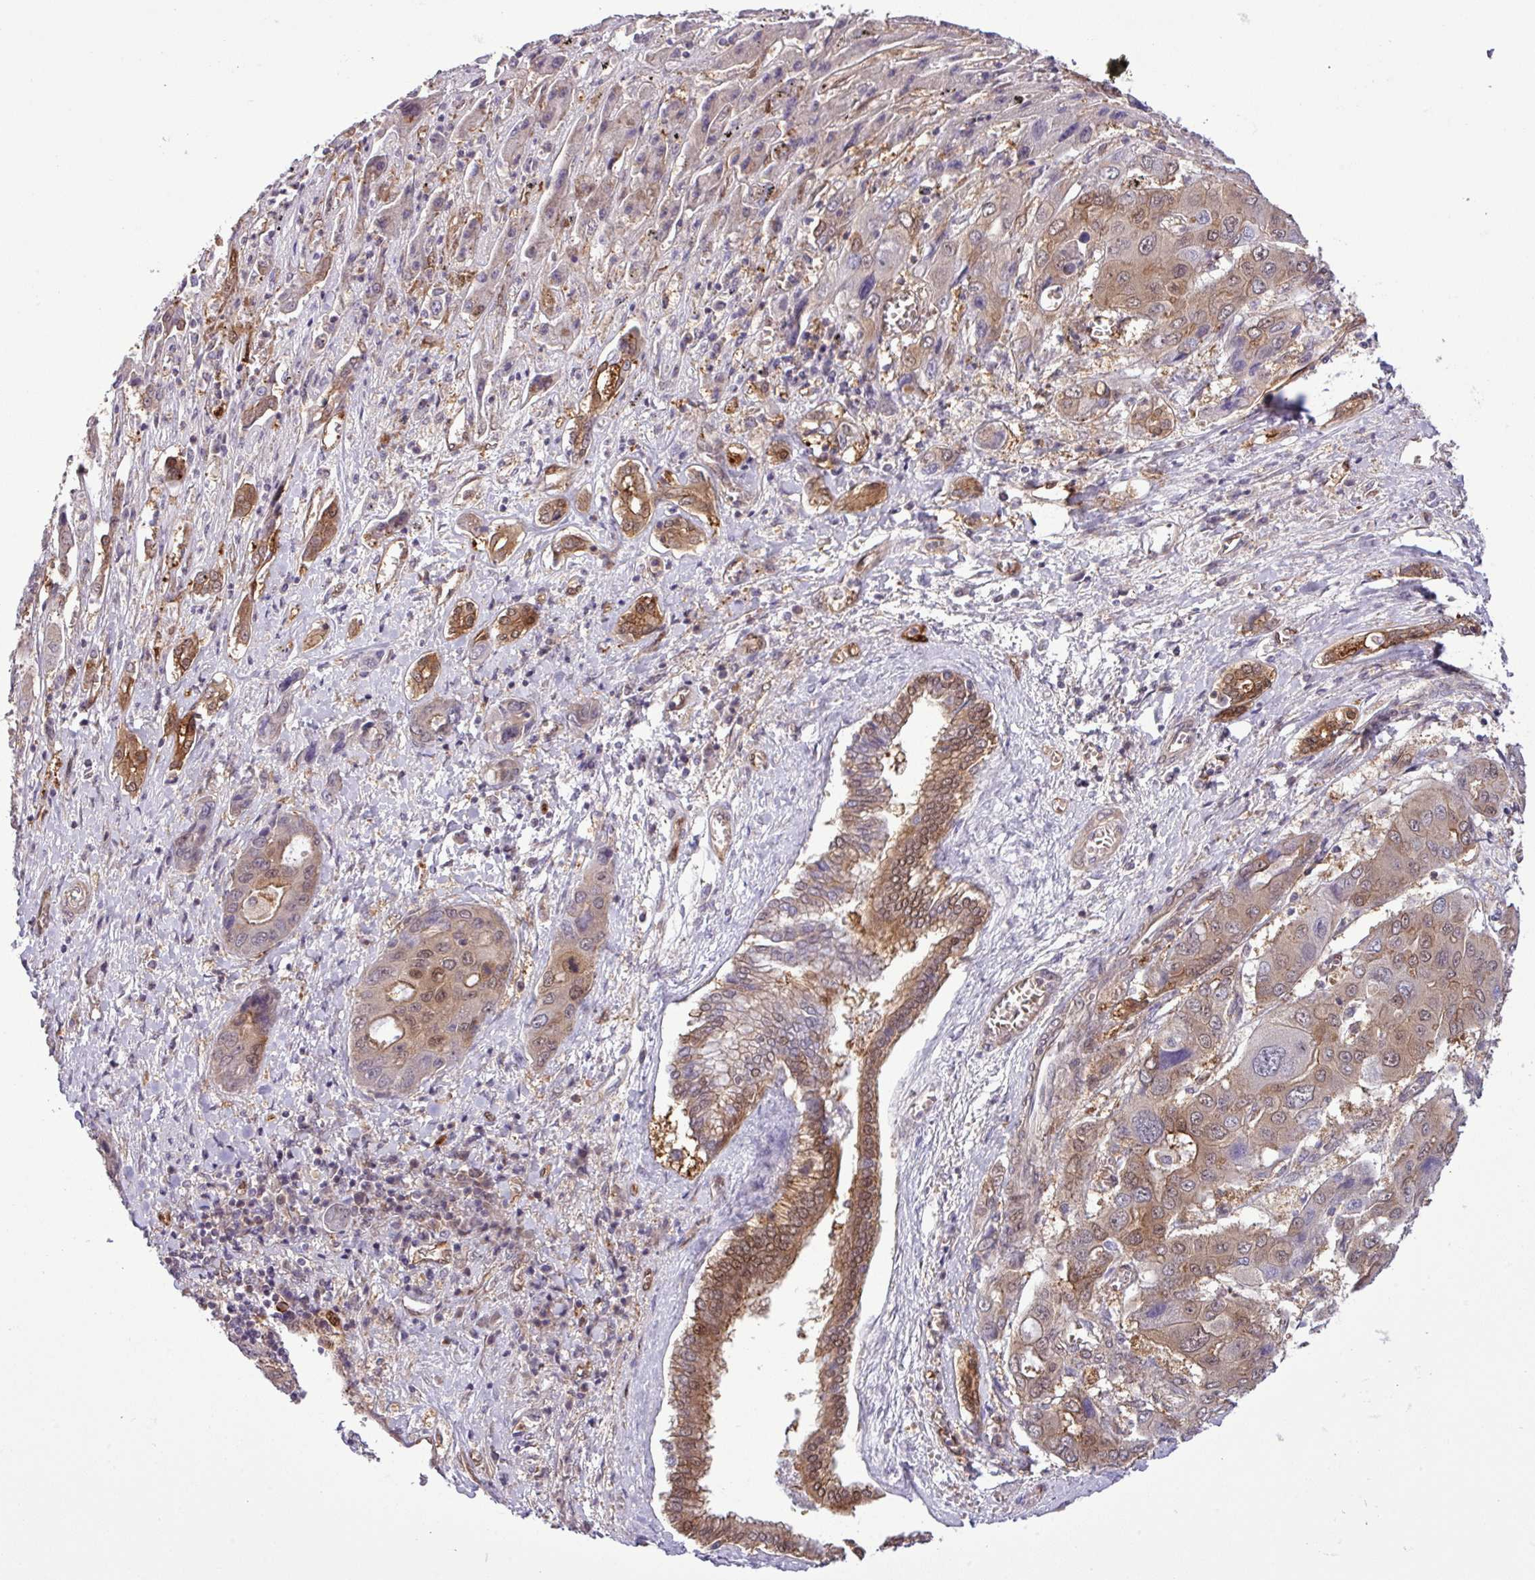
{"staining": {"intensity": "moderate", "quantity": "25%-75%", "location": "cytoplasmic/membranous,nuclear"}, "tissue": "liver cancer", "cell_type": "Tumor cells", "image_type": "cancer", "snomed": [{"axis": "morphology", "description": "Cholangiocarcinoma"}, {"axis": "topography", "description": "Liver"}], "caption": "There is medium levels of moderate cytoplasmic/membranous and nuclear staining in tumor cells of liver cholangiocarcinoma, as demonstrated by immunohistochemical staining (brown color).", "gene": "CARHSP1", "patient": {"sex": "male", "age": 67}}